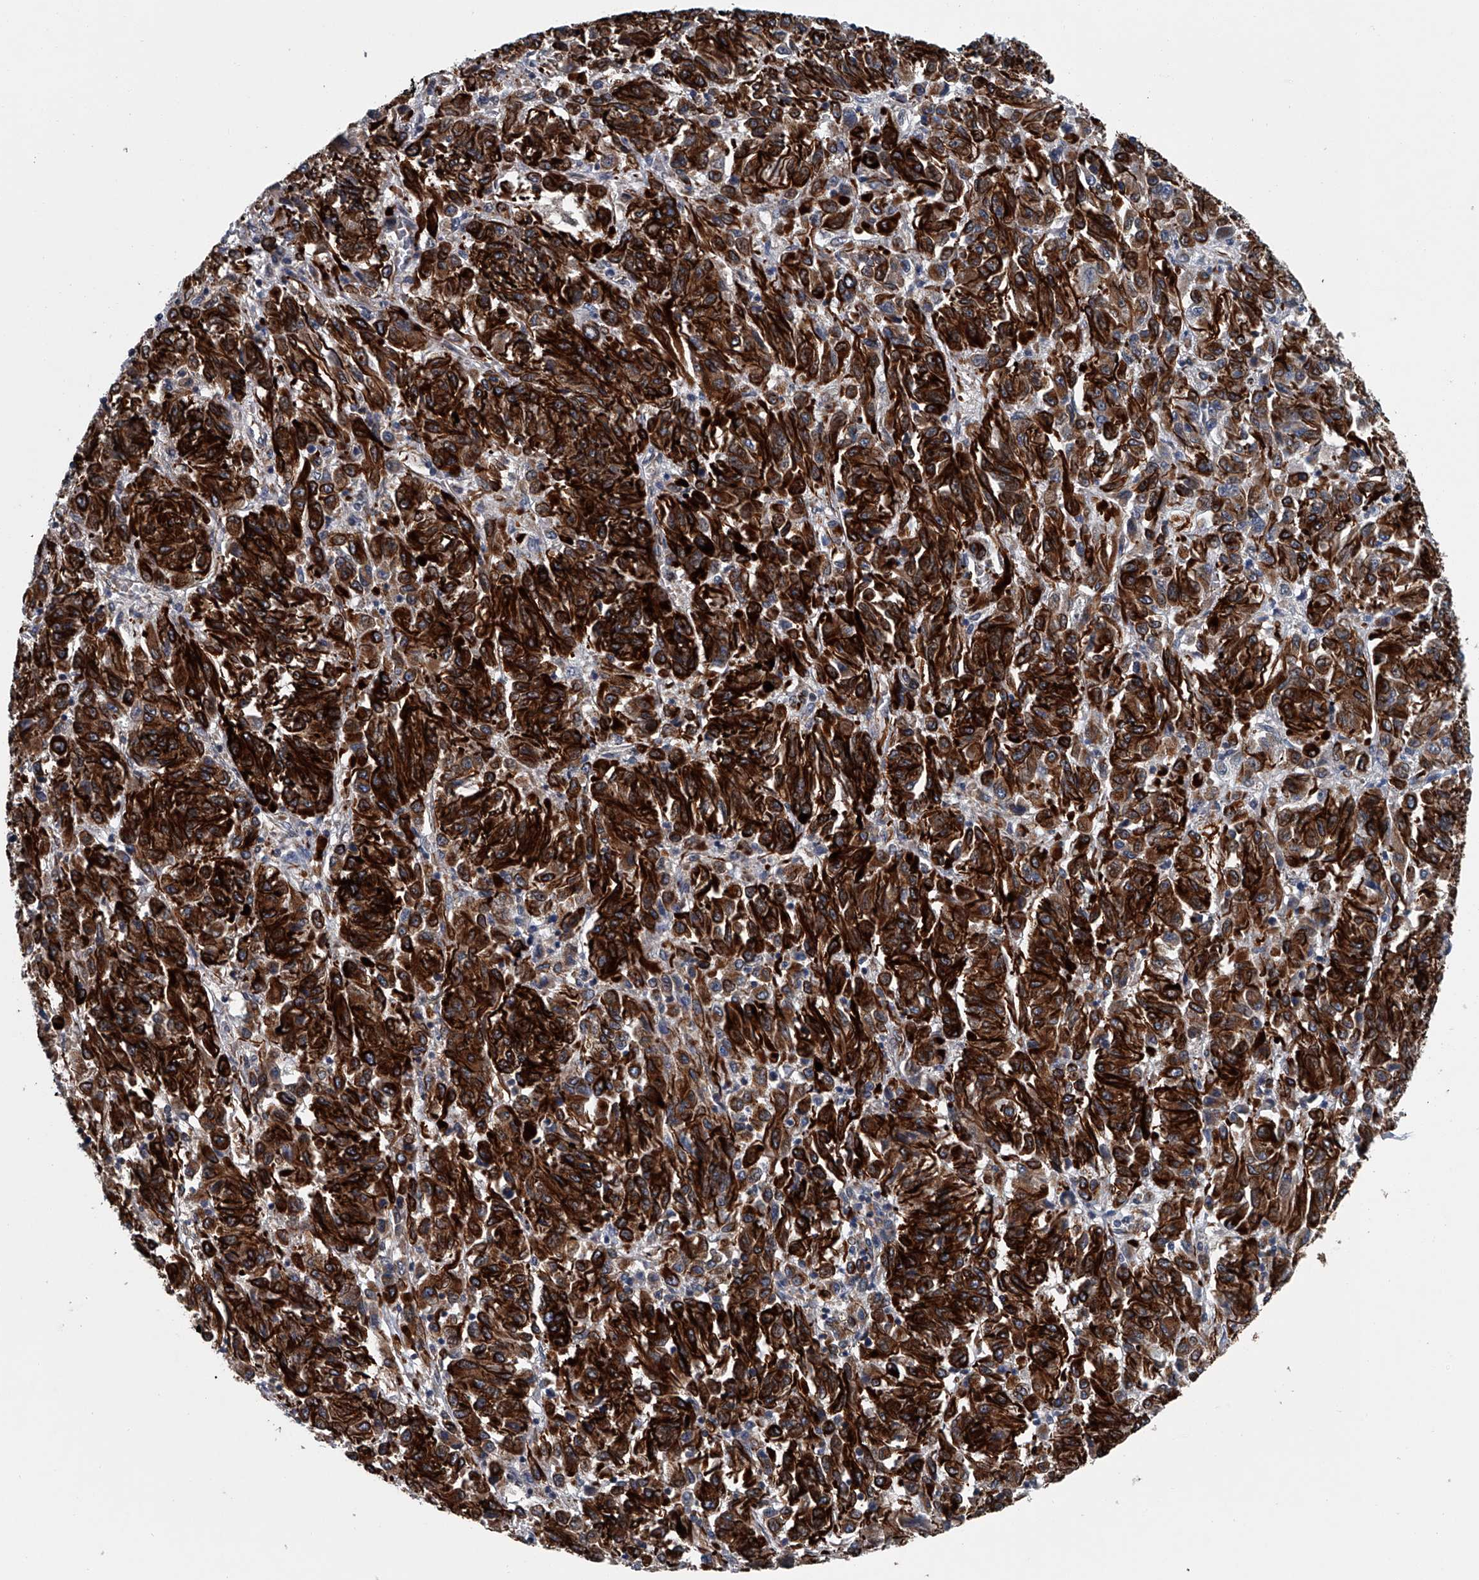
{"staining": {"intensity": "strong", "quantity": ">75%", "location": "cytoplasmic/membranous"}, "tissue": "melanoma", "cell_type": "Tumor cells", "image_type": "cancer", "snomed": [{"axis": "morphology", "description": "Malignant melanoma, Metastatic site"}, {"axis": "topography", "description": "Lung"}], "caption": "Immunohistochemistry (IHC) image of neoplastic tissue: melanoma stained using IHC displays high levels of strong protein expression localized specifically in the cytoplasmic/membranous of tumor cells, appearing as a cytoplasmic/membranous brown color.", "gene": "LDLRAD2", "patient": {"sex": "male", "age": 64}}